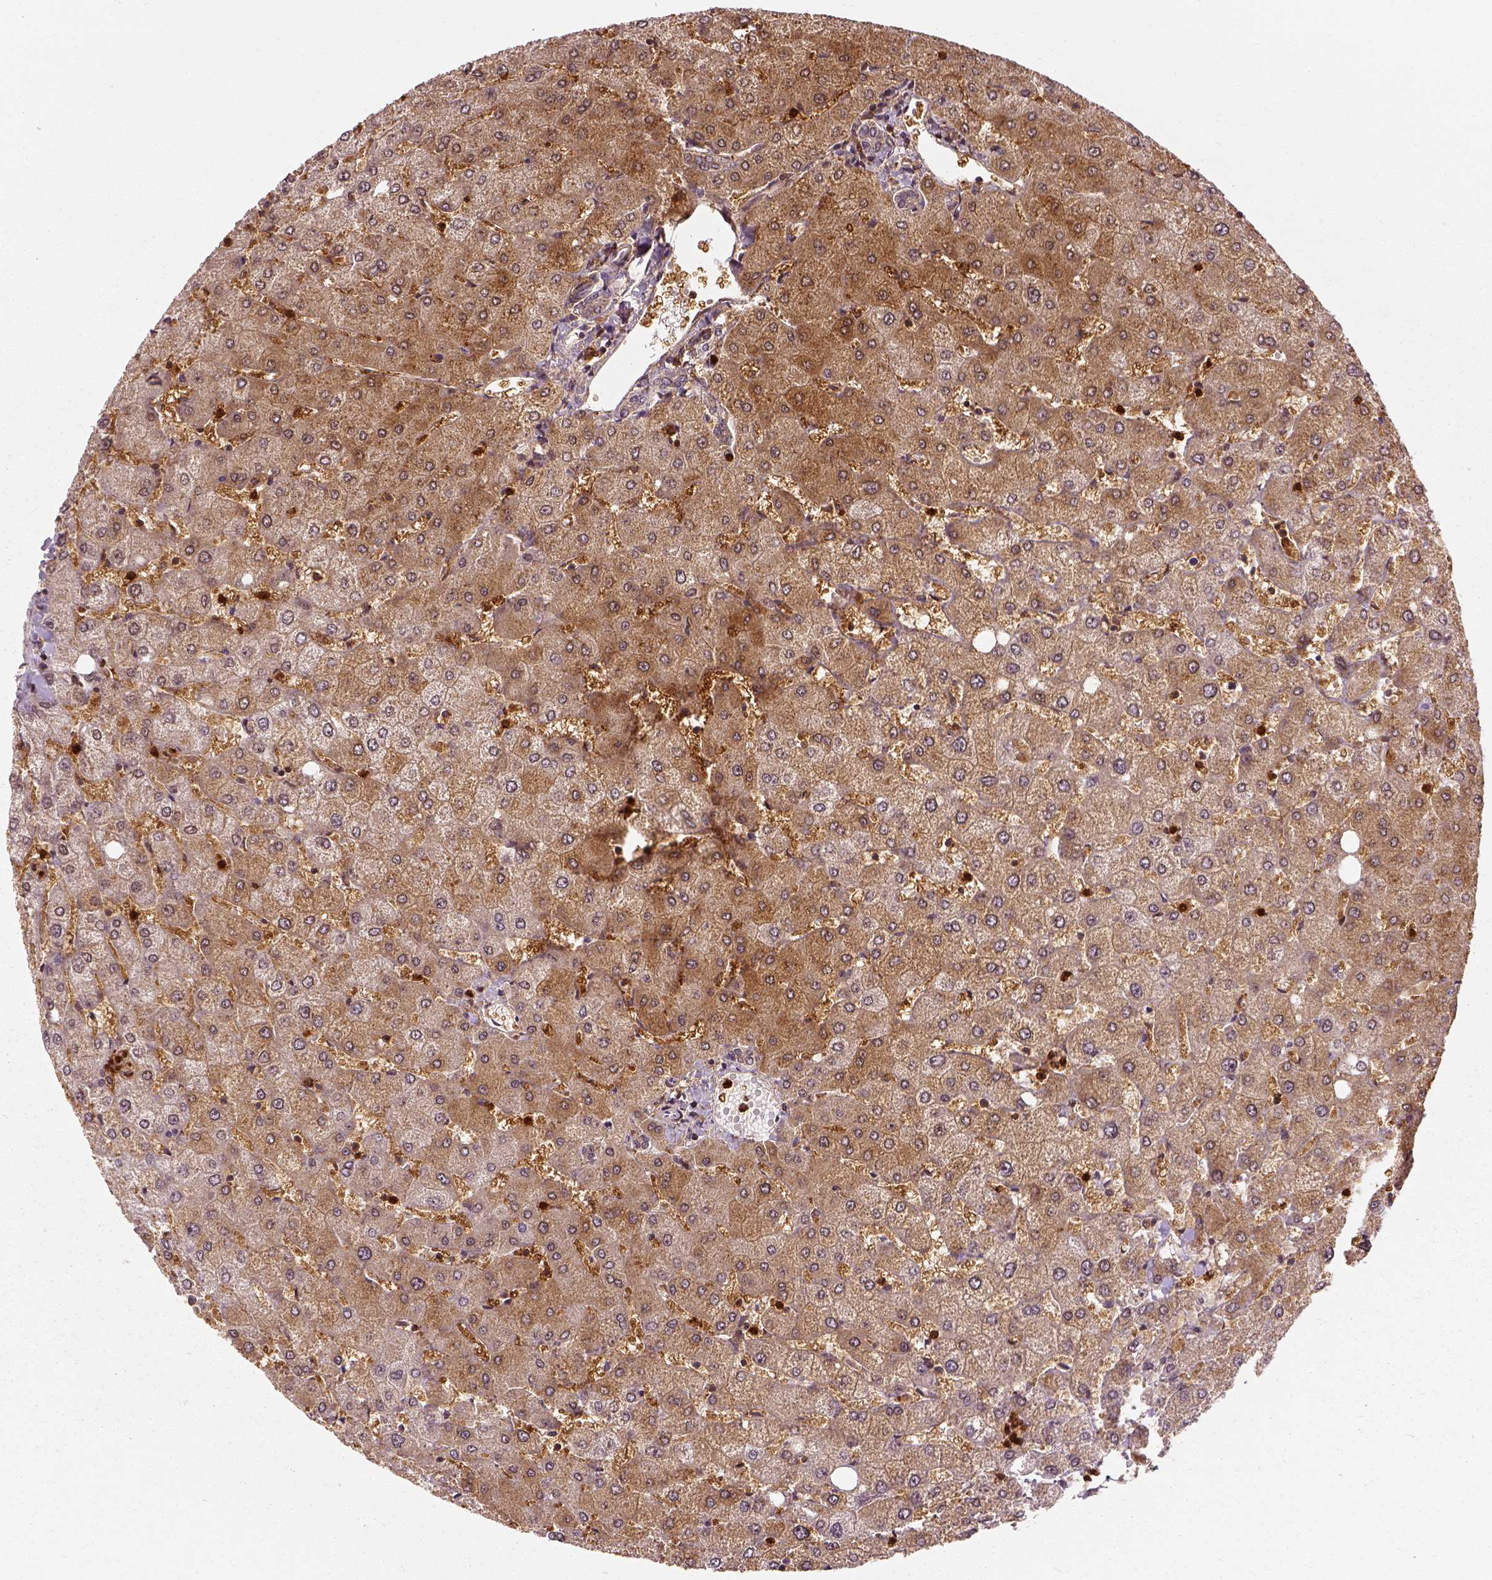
{"staining": {"intensity": "weak", "quantity": ">75%", "location": "cytoplasmic/membranous"}, "tissue": "liver", "cell_type": "Cholangiocytes", "image_type": "normal", "snomed": [{"axis": "morphology", "description": "Normal tissue, NOS"}, {"axis": "topography", "description": "Liver"}], "caption": "Immunohistochemistry image of benign liver: liver stained using IHC demonstrates low levels of weak protein expression localized specifically in the cytoplasmic/membranous of cholangiocytes, appearing as a cytoplasmic/membranous brown color.", "gene": "GPI", "patient": {"sex": "female", "age": 54}}